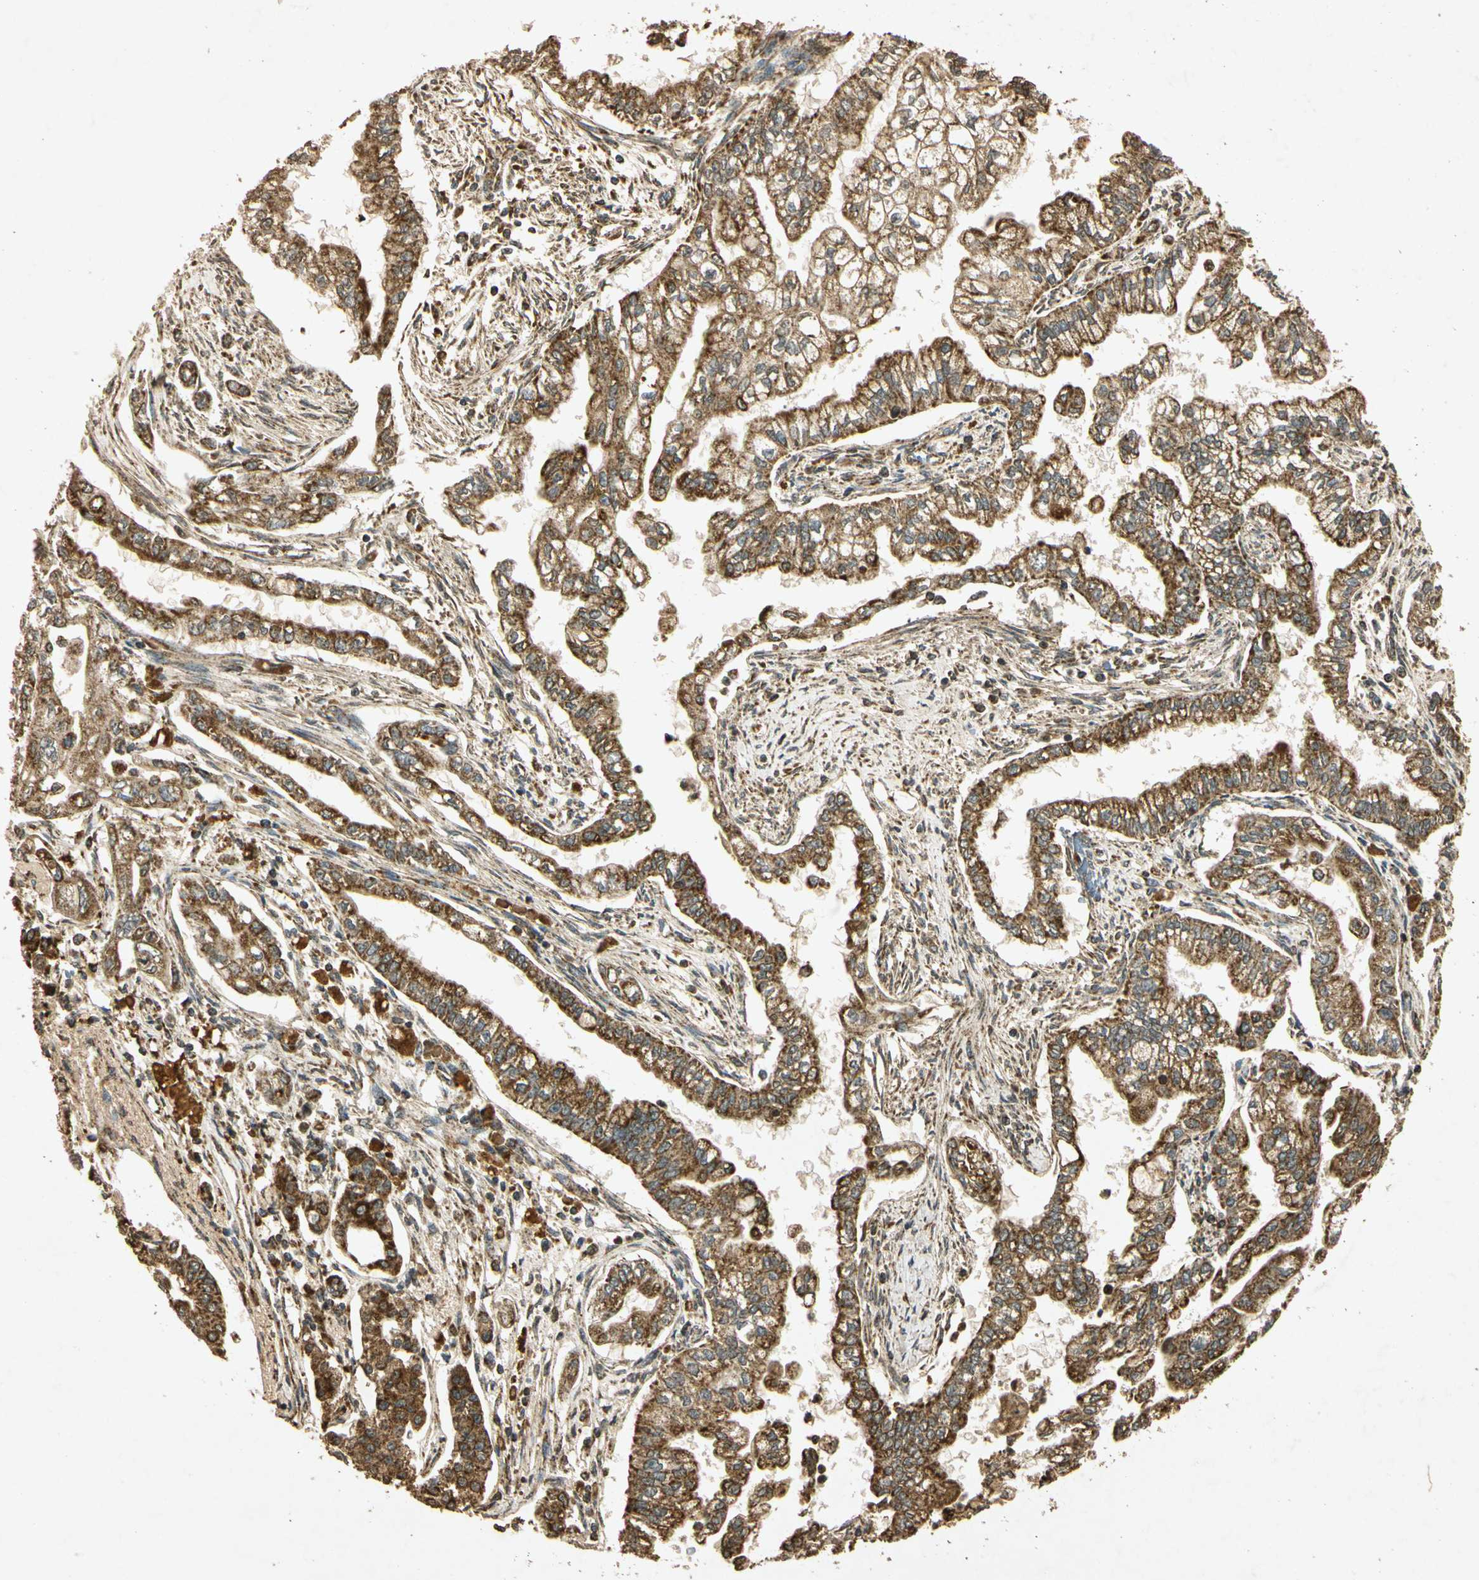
{"staining": {"intensity": "strong", "quantity": "25%-75%", "location": "cytoplasmic/membranous"}, "tissue": "pancreatic cancer", "cell_type": "Tumor cells", "image_type": "cancer", "snomed": [{"axis": "morphology", "description": "Normal tissue, NOS"}, {"axis": "topography", "description": "Pancreas"}], "caption": "There is high levels of strong cytoplasmic/membranous staining in tumor cells of pancreatic cancer, as demonstrated by immunohistochemical staining (brown color).", "gene": "PRDX3", "patient": {"sex": "male", "age": 42}}